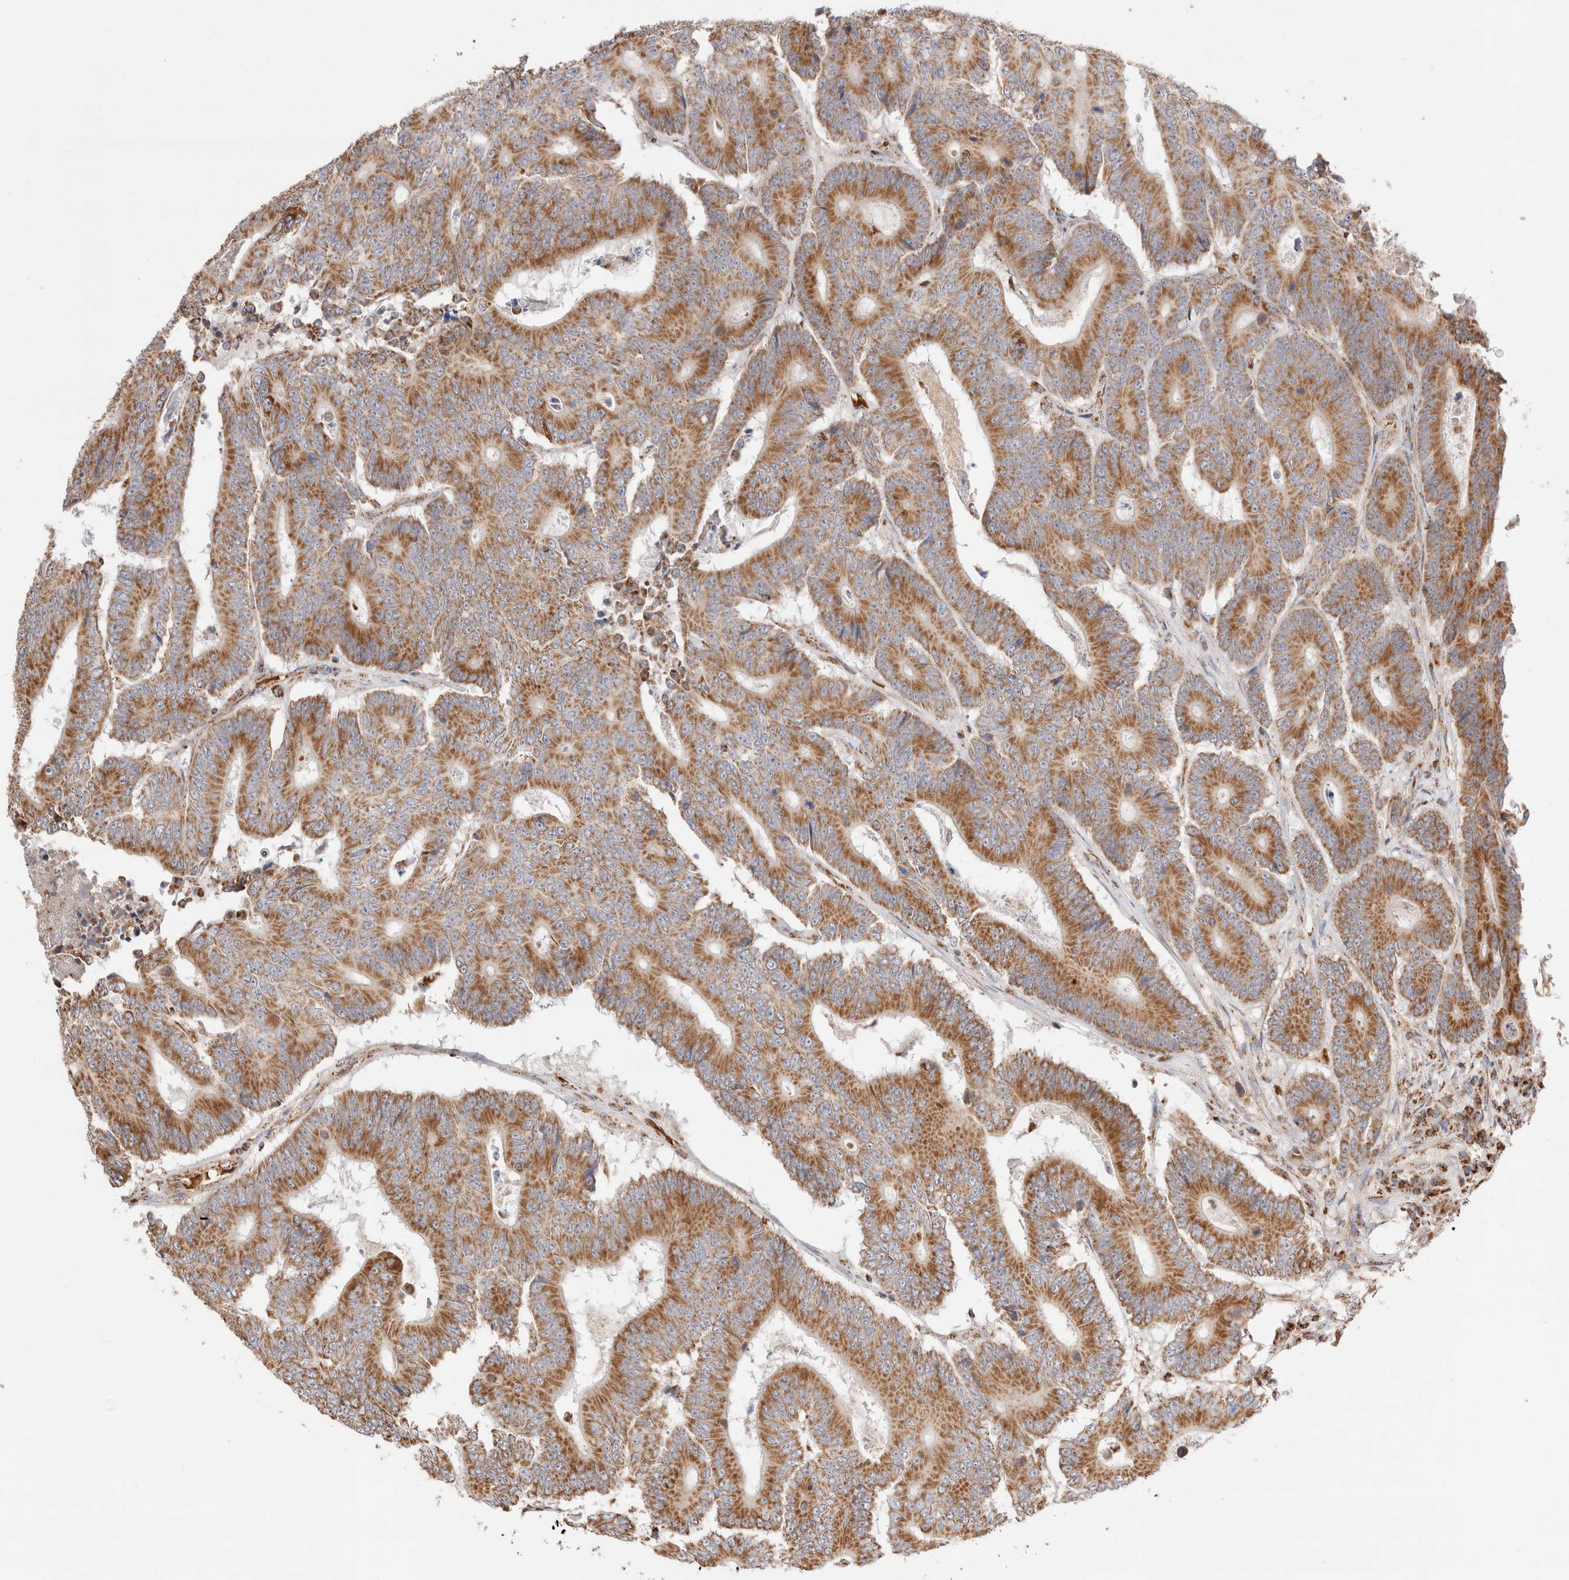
{"staining": {"intensity": "moderate", "quantity": ">75%", "location": "cytoplasmic/membranous"}, "tissue": "colorectal cancer", "cell_type": "Tumor cells", "image_type": "cancer", "snomed": [{"axis": "morphology", "description": "Adenocarcinoma, NOS"}, {"axis": "topography", "description": "Colon"}], "caption": "Colorectal adenocarcinoma stained with DAB IHC exhibits medium levels of moderate cytoplasmic/membranous staining in about >75% of tumor cells.", "gene": "TMPPE", "patient": {"sex": "male", "age": 83}}